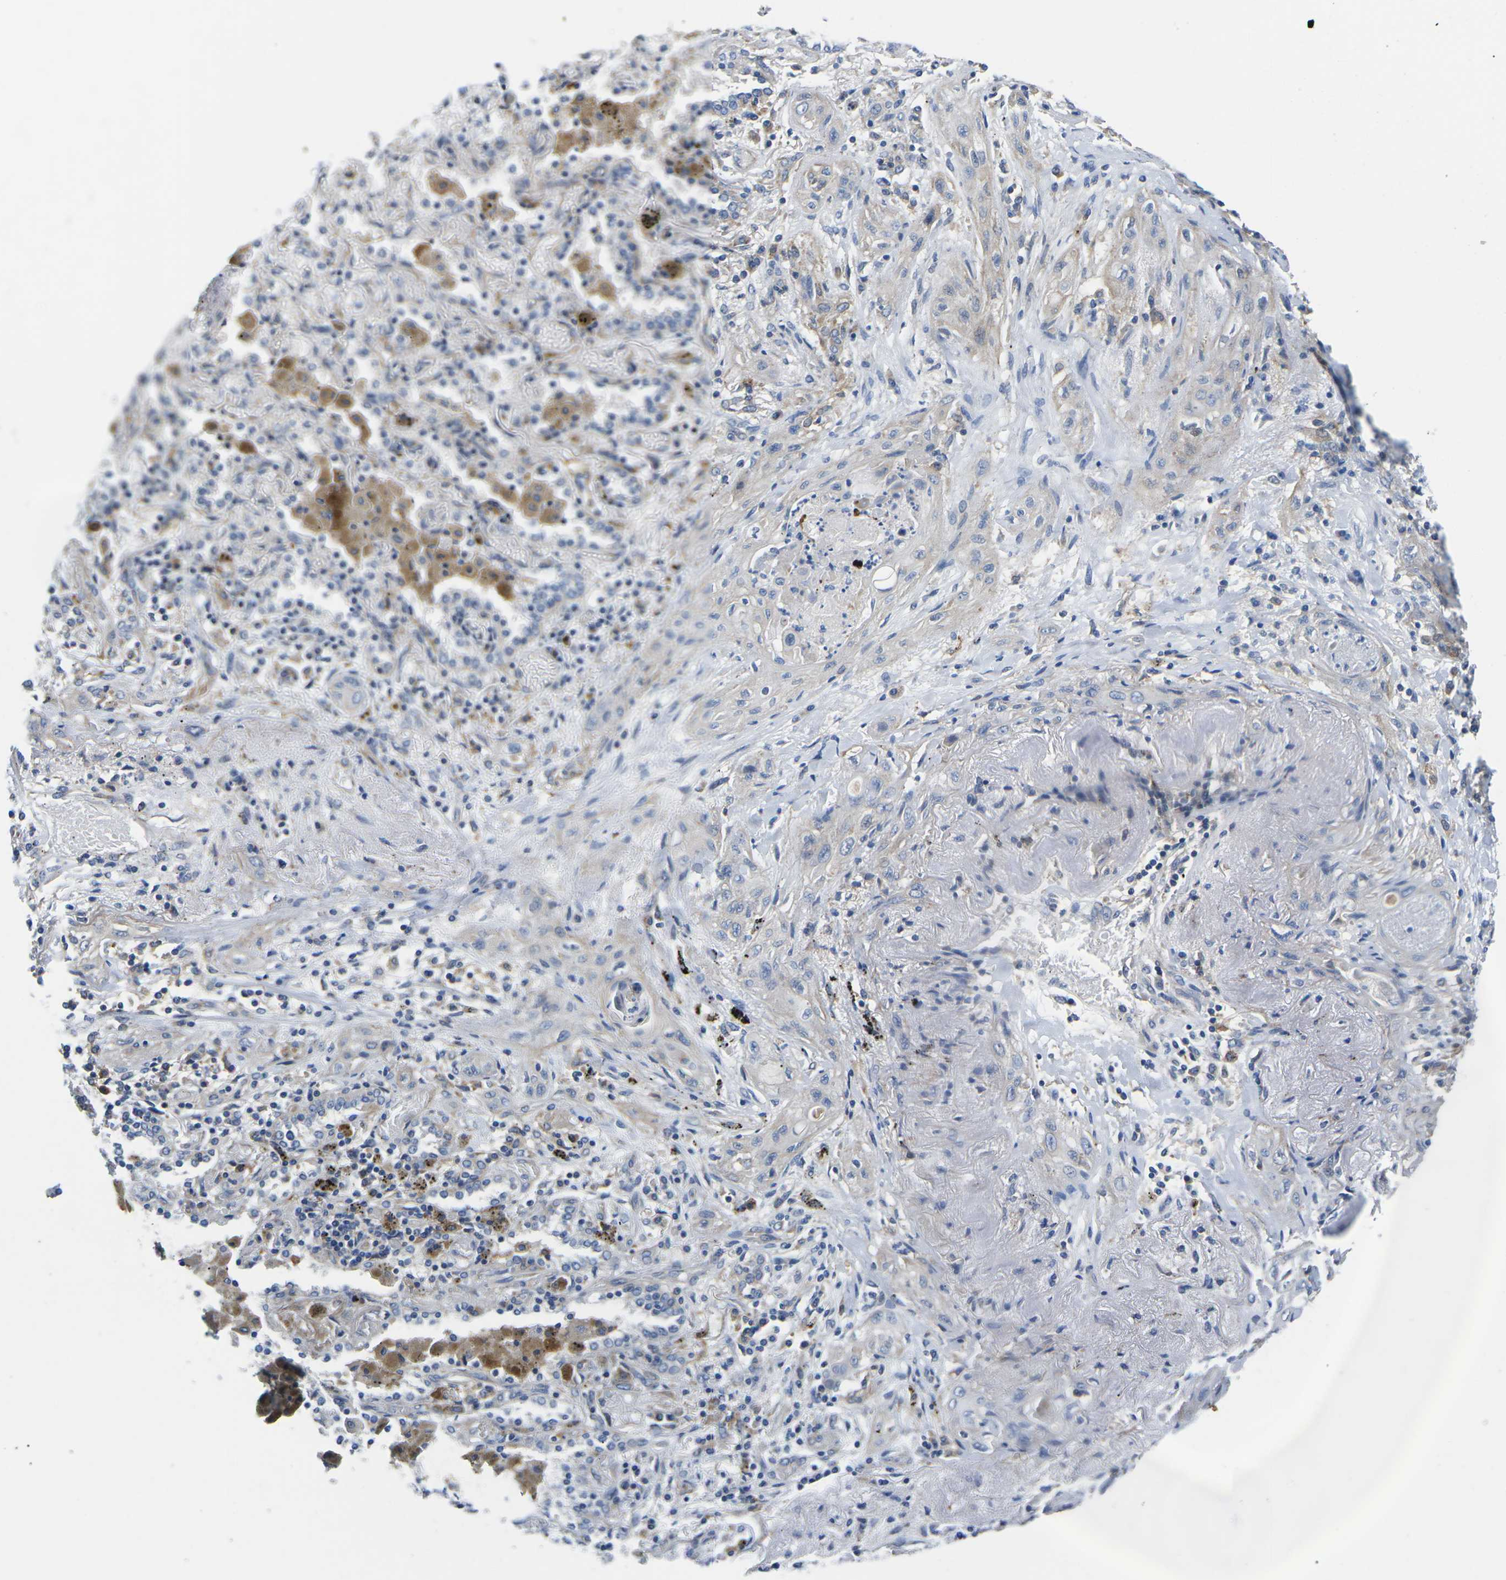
{"staining": {"intensity": "weak", "quantity": "<25%", "location": "cytoplasmic/membranous"}, "tissue": "lung cancer", "cell_type": "Tumor cells", "image_type": "cancer", "snomed": [{"axis": "morphology", "description": "Squamous cell carcinoma, NOS"}, {"axis": "topography", "description": "Lung"}], "caption": "IHC micrograph of human lung cancer stained for a protein (brown), which demonstrates no positivity in tumor cells. (DAB immunohistochemistry visualized using brightfield microscopy, high magnification).", "gene": "TMEFF2", "patient": {"sex": "female", "age": 47}}